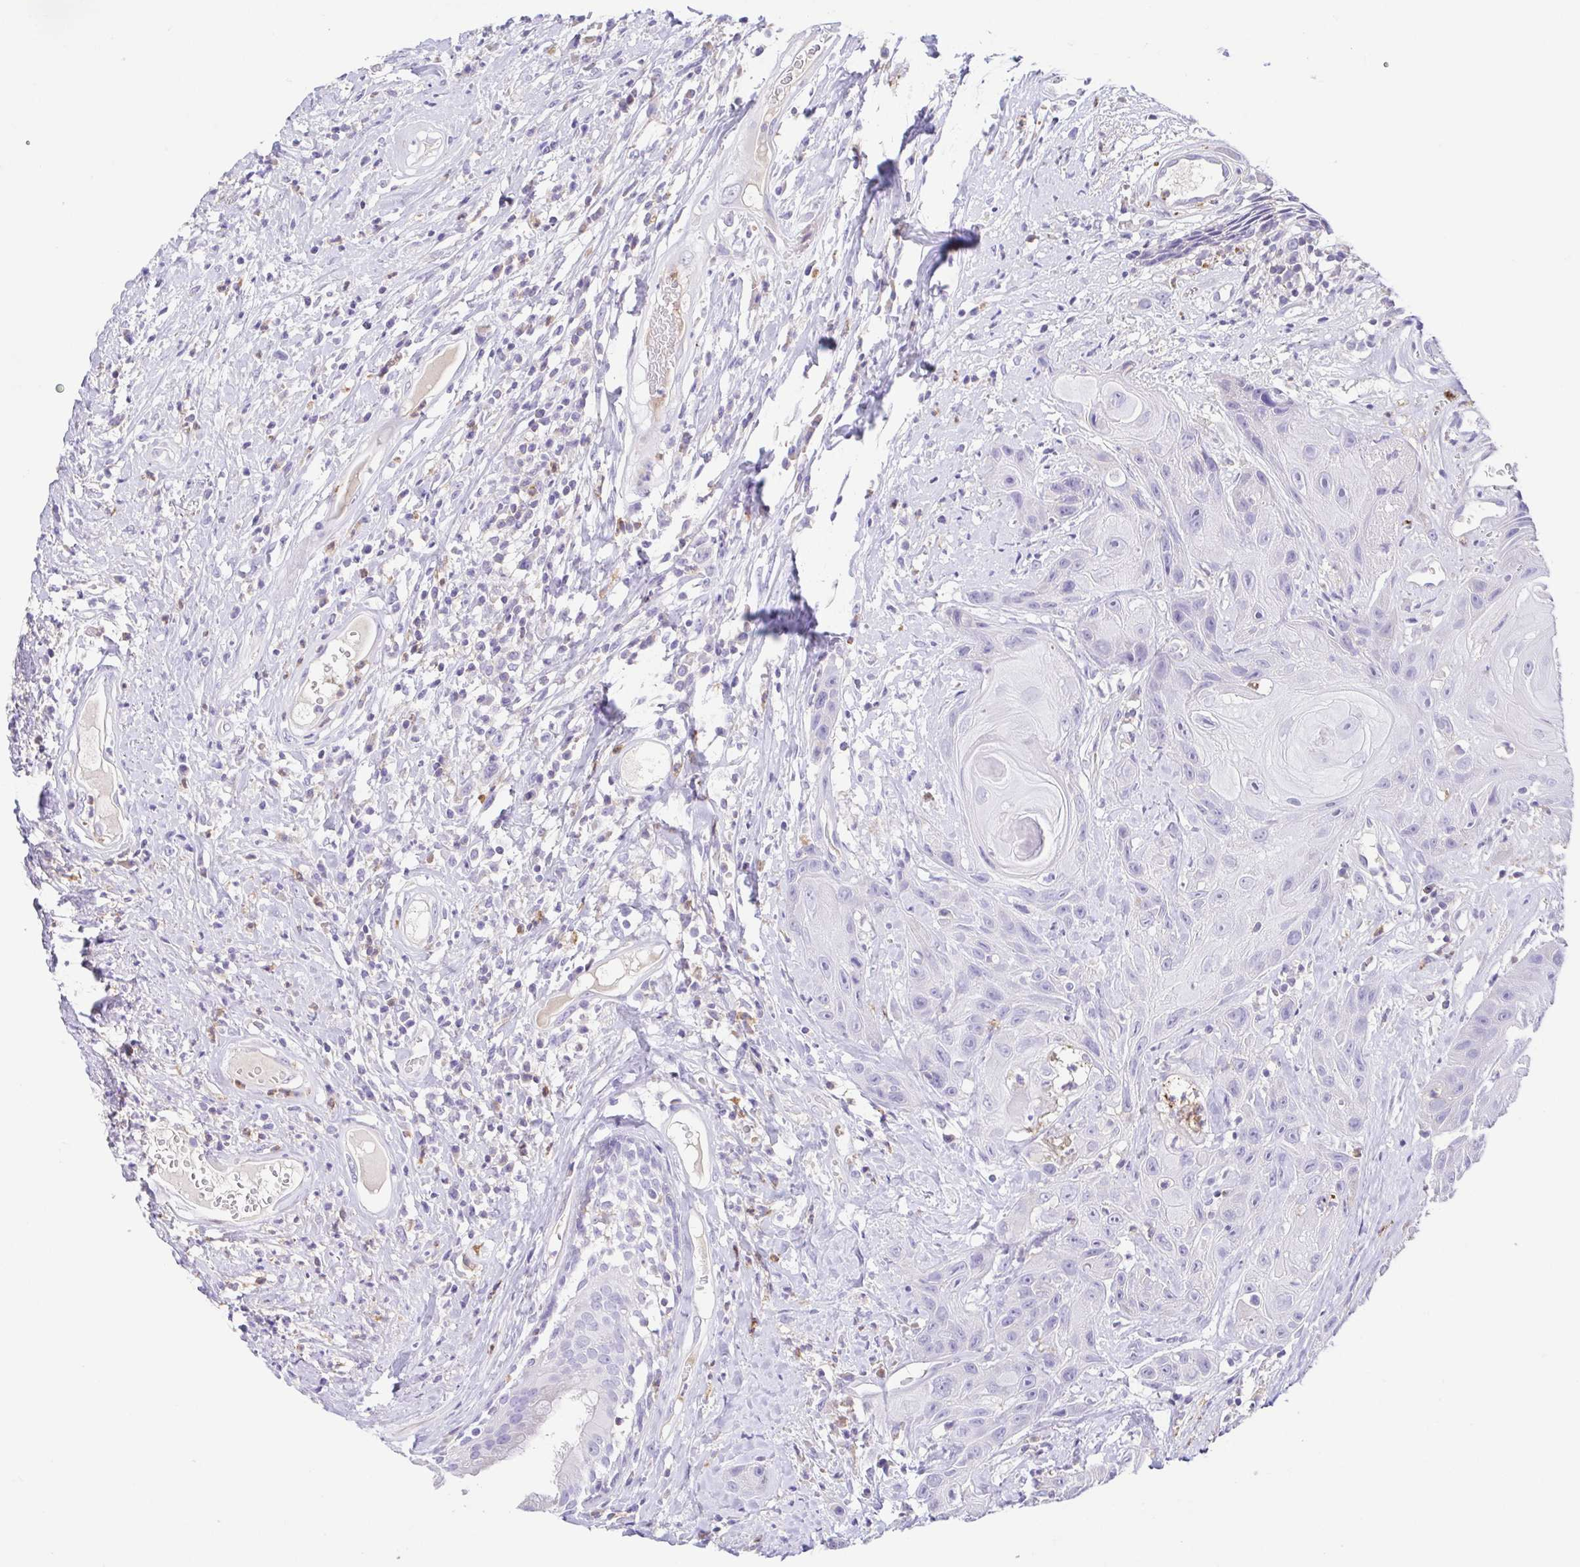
{"staining": {"intensity": "negative", "quantity": "none", "location": "none"}, "tissue": "head and neck cancer", "cell_type": "Tumor cells", "image_type": "cancer", "snomed": [{"axis": "morphology", "description": "Squamous cell carcinoma, NOS"}, {"axis": "topography", "description": "Head-Neck"}], "caption": "Head and neck cancer was stained to show a protein in brown. There is no significant expression in tumor cells.", "gene": "ARPP21", "patient": {"sex": "male", "age": 57}}